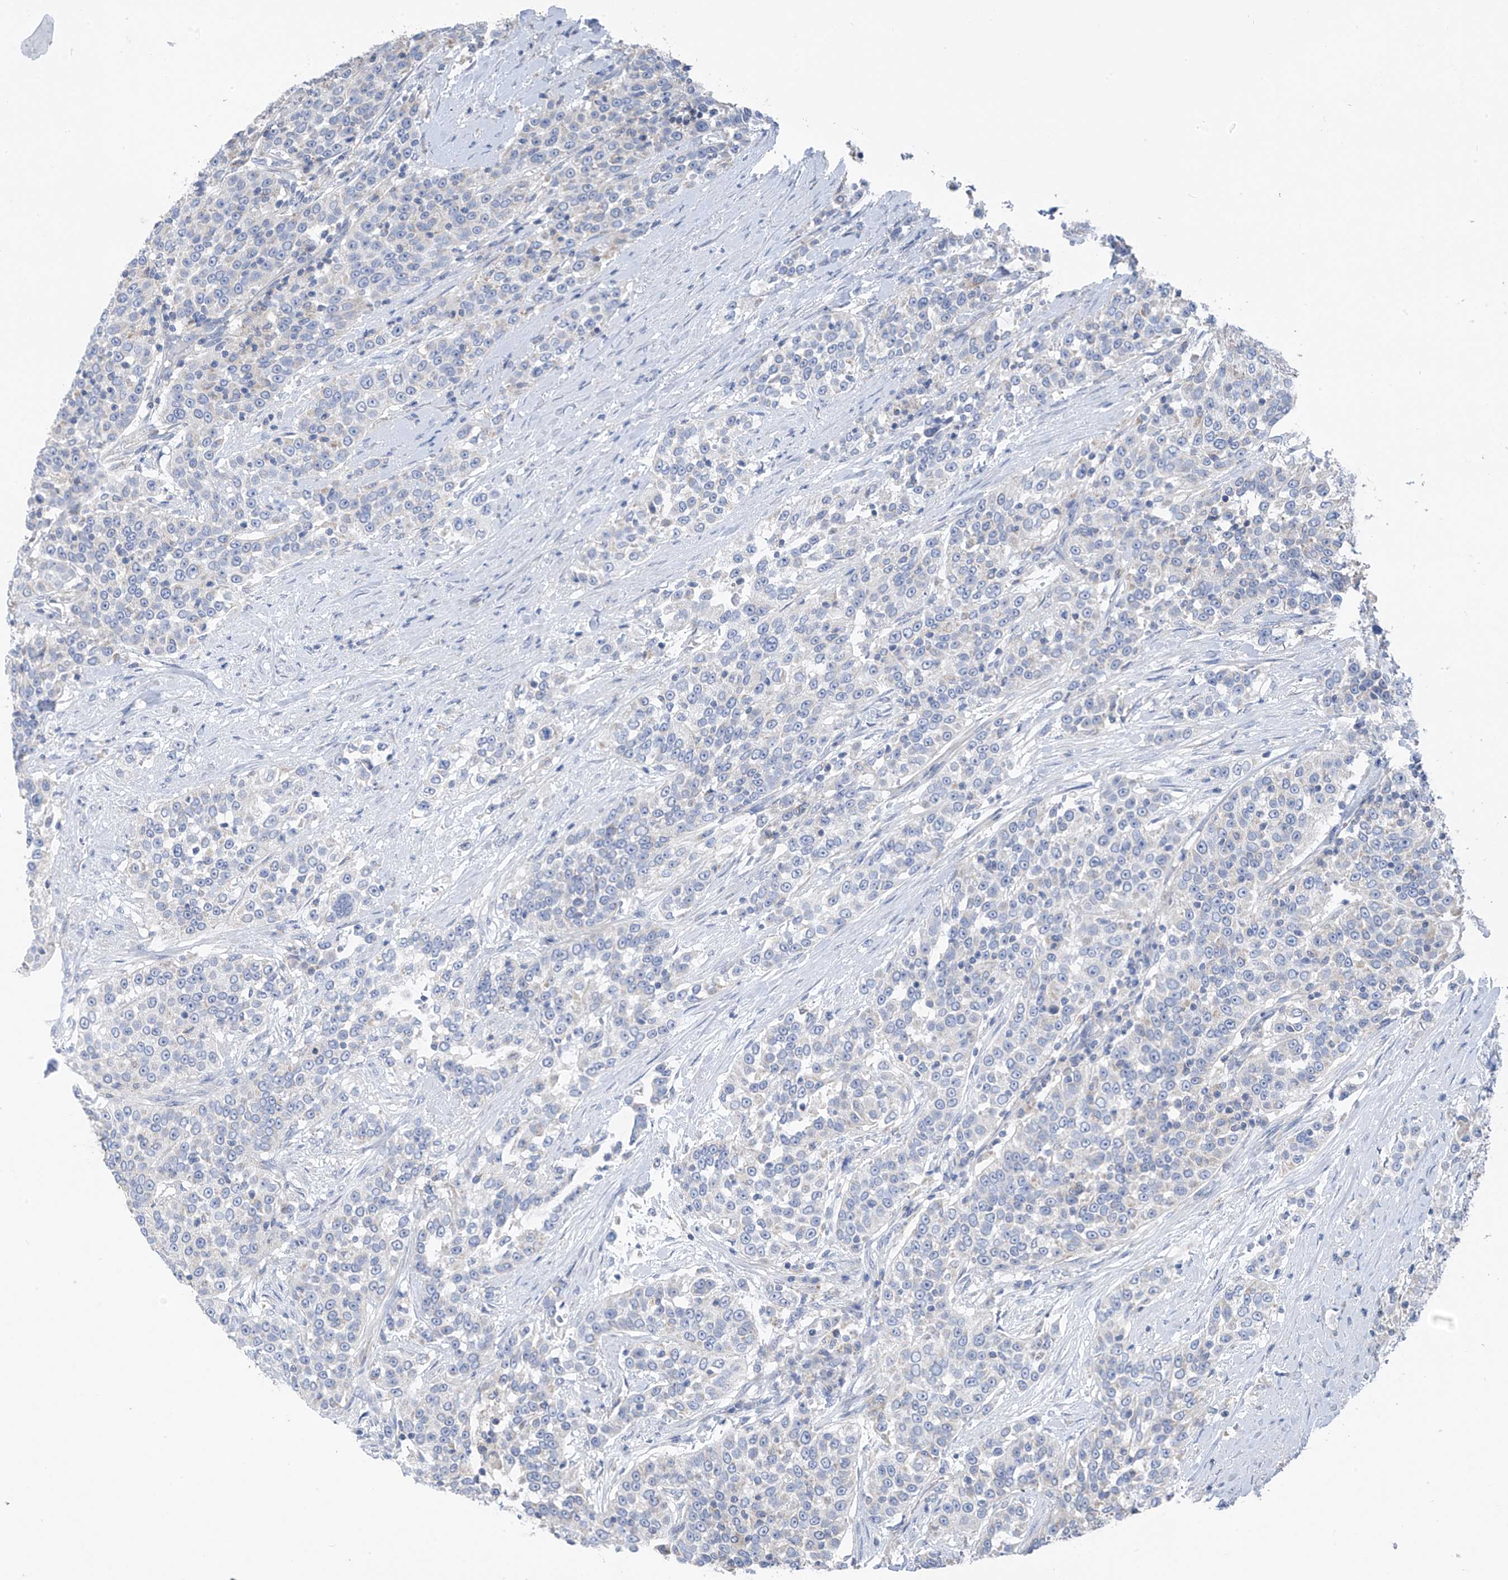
{"staining": {"intensity": "negative", "quantity": "none", "location": "none"}, "tissue": "urothelial cancer", "cell_type": "Tumor cells", "image_type": "cancer", "snomed": [{"axis": "morphology", "description": "Urothelial carcinoma, High grade"}, {"axis": "topography", "description": "Urinary bladder"}], "caption": "Urothelial cancer was stained to show a protein in brown. There is no significant positivity in tumor cells.", "gene": "SYN3", "patient": {"sex": "female", "age": 80}}